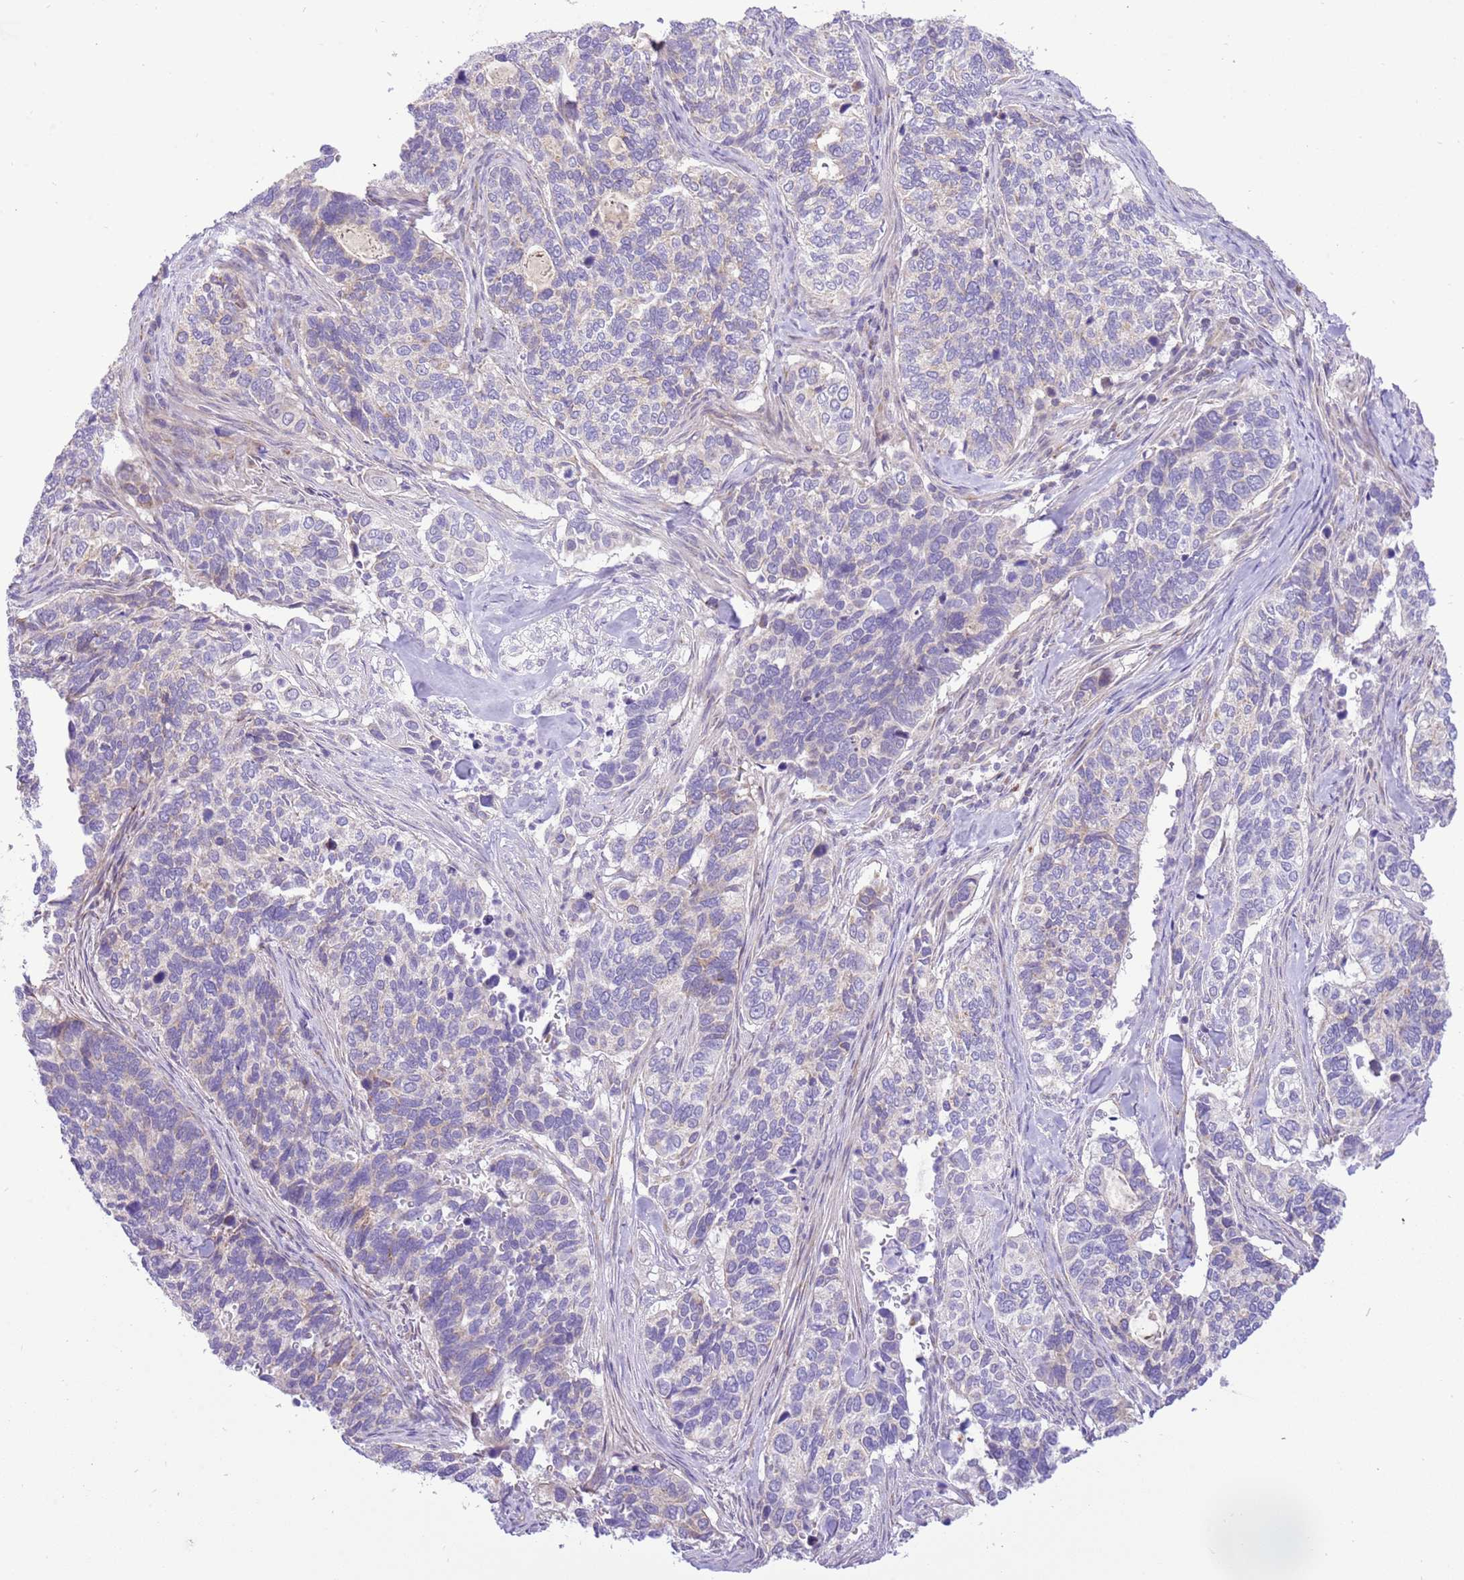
{"staining": {"intensity": "negative", "quantity": "none", "location": "none"}, "tissue": "cervical cancer", "cell_type": "Tumor cells", "image_type": "cancer", "snomed": [{"axis": "morphology", "description": "Squamous cell carcinoma, NOS"}, {"axis": "topography", "description": "Cervix"}], "caption": "A high-resolution micrograph shows immunohistochemistry staining of squamous cell carcinoma (cervical), which reveals no significant staining in tumor cells.", "gene": "COX17", "patient": {"sex": "female", "age": 38}}